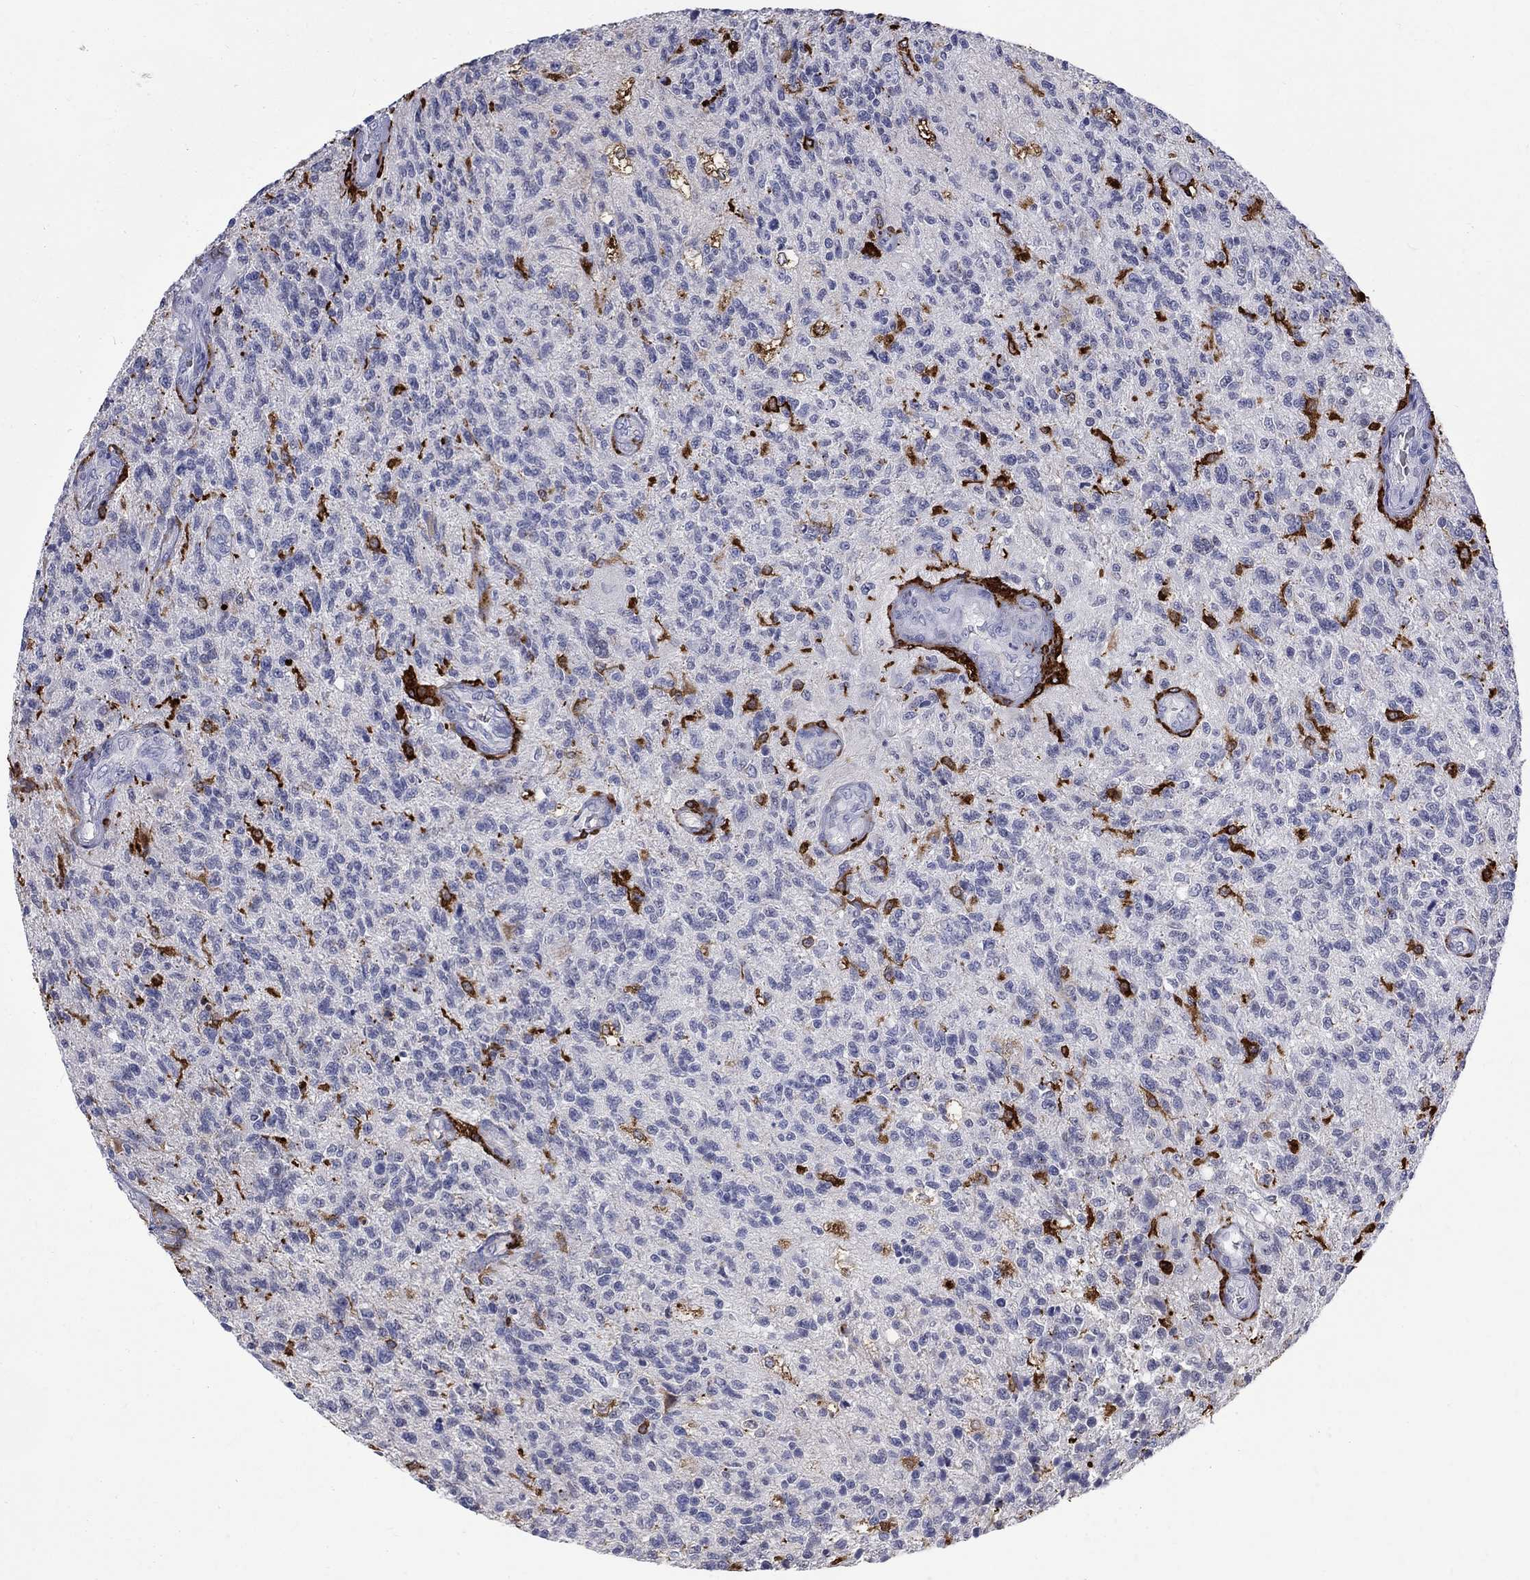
{"staining": {"intensity": "negative", "quantity": "none", "location": "none"}, "tissue": "glioma", "cell_type": "Tumor cells", "image_type": "cancer", "snomed": [{"axis": "morphology", "description": "Glioma, malignant, High grade"}, {"axis": "topography", "description": "Brain"}], "caption": "There is no significant positivity in tumor cells of high-grade glioma (malignant).", "gene": "AGER", "patient": {"sex": "male", "age": 56}}